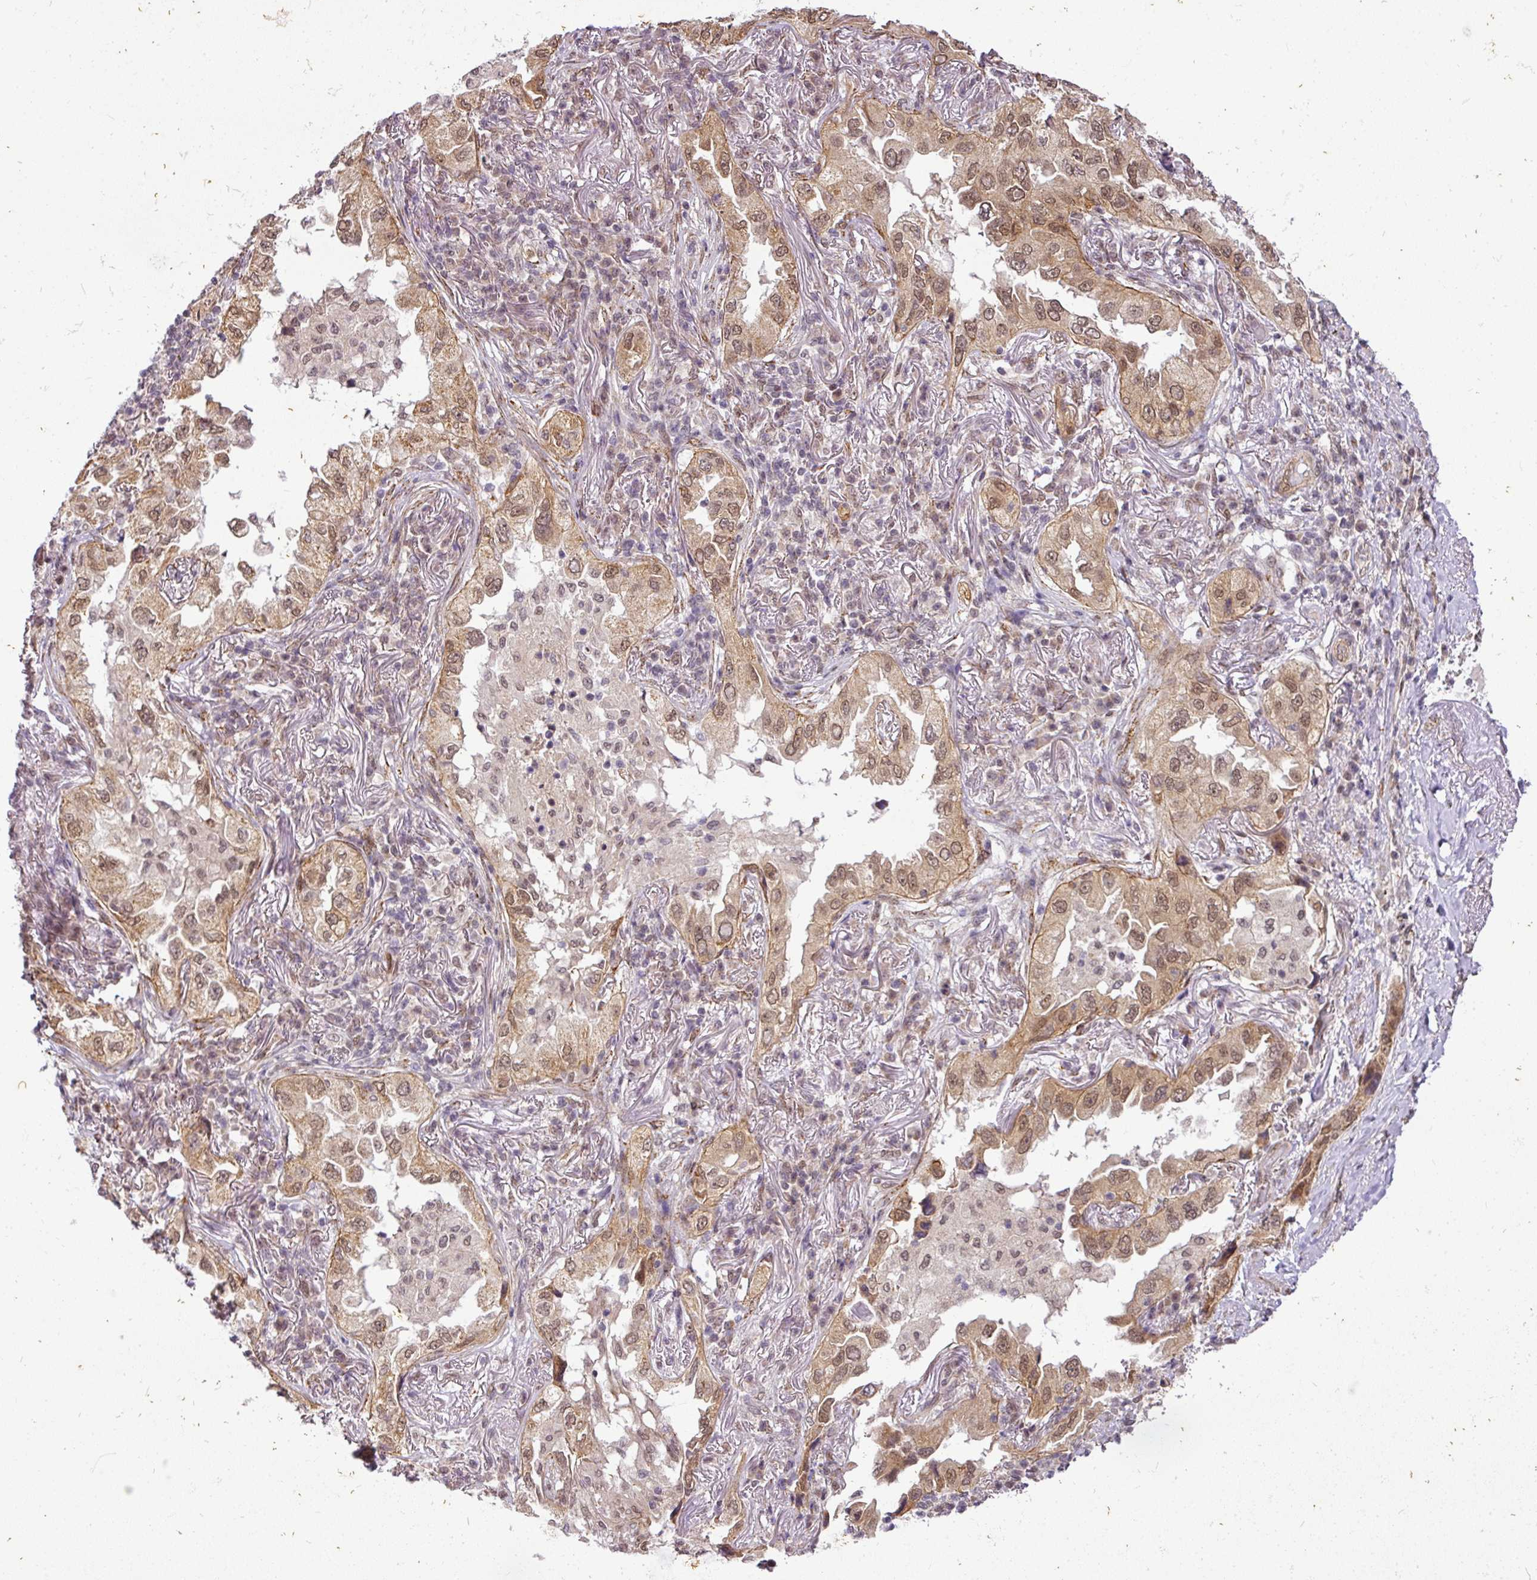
{"staining": {"intensity": "moderate", "quantity": ">75%", "location": "cytoplasmic/membranous,nuclear"}, "tissue": "lung cancer", "cell_type": "Tumor cells", "image_type": "cancer", "snomed": [{"axis": "morphology", "description": "Adenocarcinoma, NOS"}, {"axis": "topography", "description": "Lung"}], "caption": "Tumor cells show medium levels of moderate cytoplasmic/membranous and nuclear staining in about >75% of cells in lung cancer (adenocarcinoma).", "gene": "C1orf226", "patient": {"sex": "female", "age": 69}}